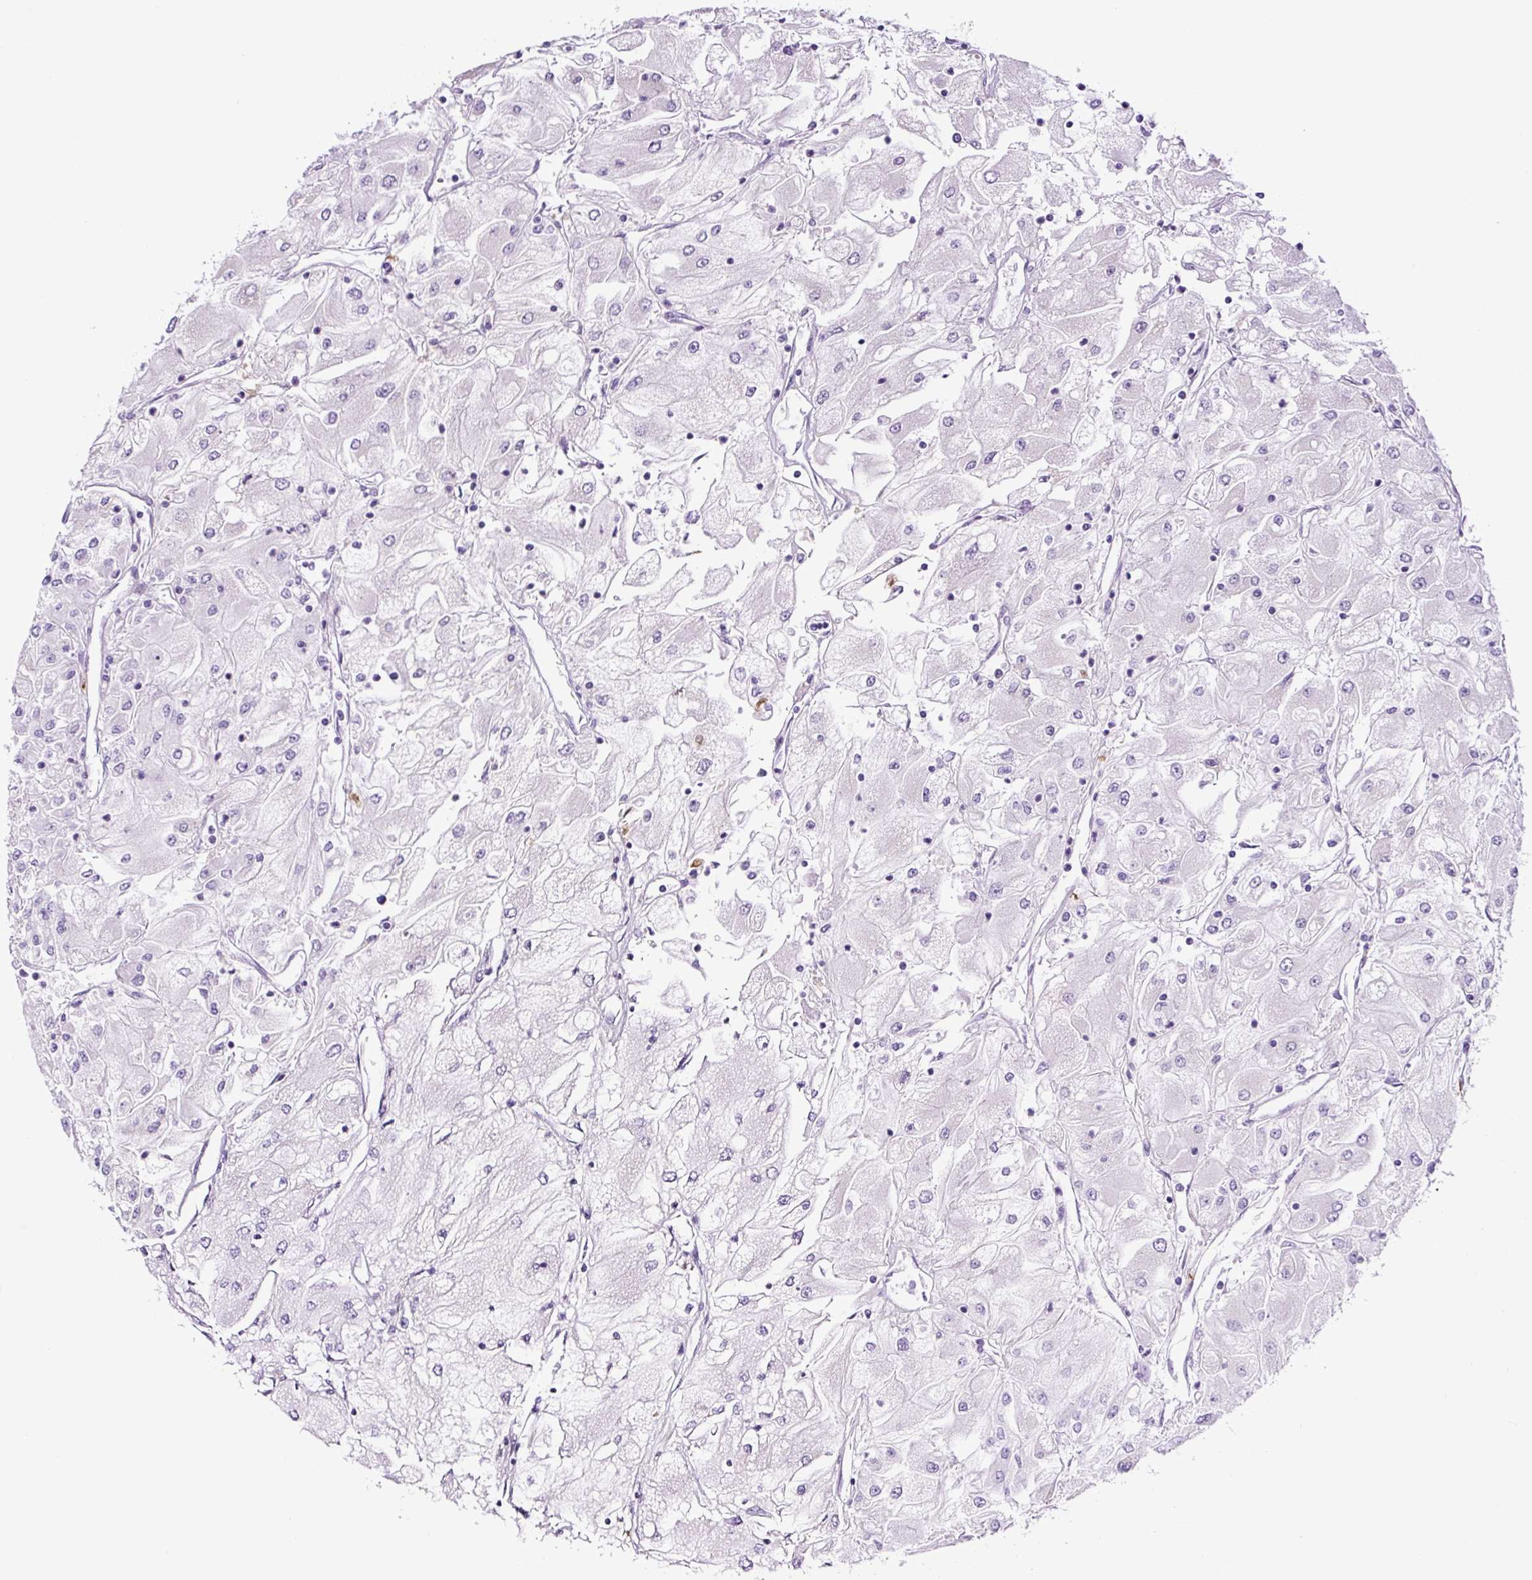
{"staining": {"intensity": "negative", "quantity": "none", "location": "none"}, "tissue": "renal cancer", "cell_type": "Tumor cells", "image_type": "cancer", "snomed": [{"axis": "morphology", "description": "Adenocarcinoma, NOS"}, {"axis": "topography", "description": "Kidney"}], "caption": "DAB immunohistochemical staining of renal cancer exhibits no significant staining in tumor cells. (Stains: DAB IHC with hematoxylin counter stain, Microscopy: brightfield microscopy at high magnification).", "gene": "RNF212B", "patient": {"sex": "male", "age": 80}}